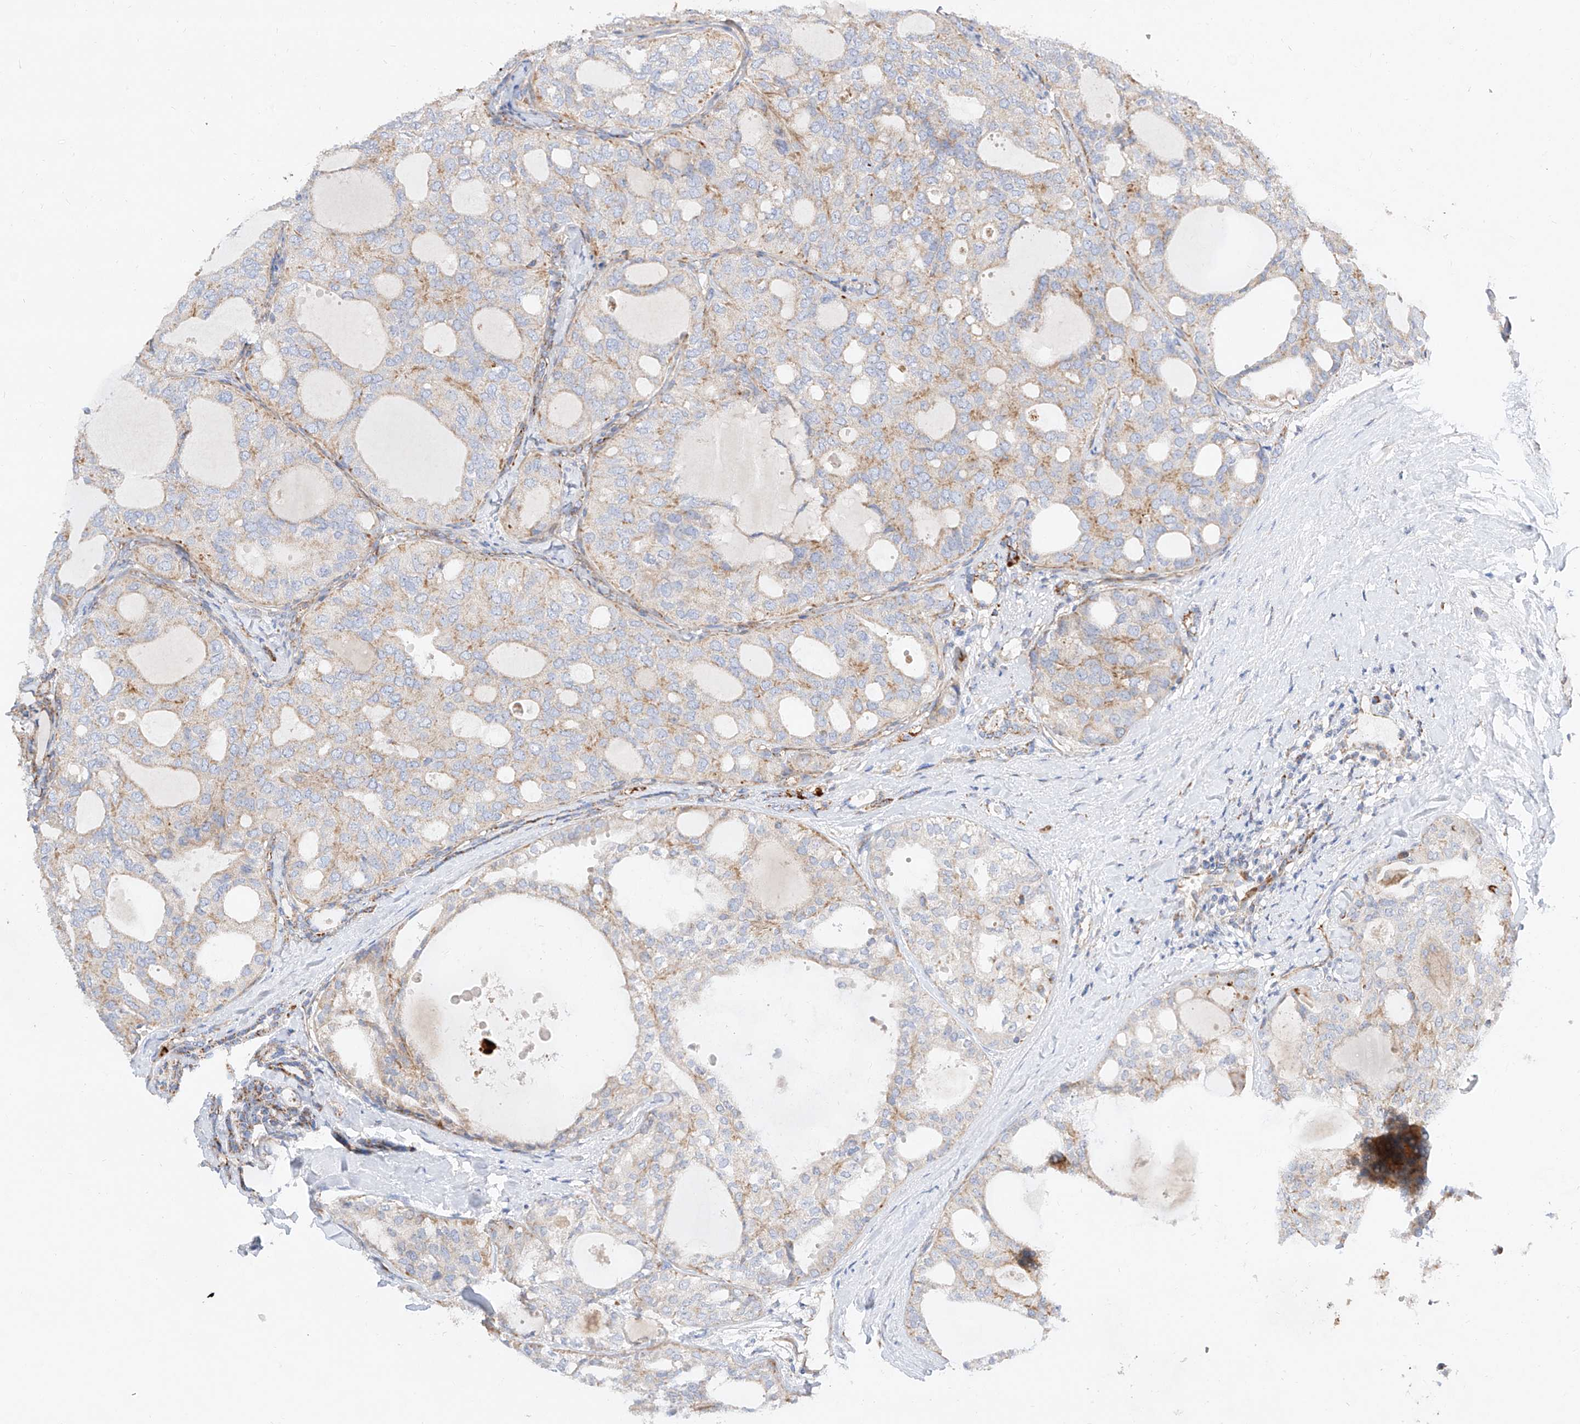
{"staining": {"intensity": "moderate", "quantity": "25%-75%", "location": "cytoplasmic/membranous"}, "tissue": "thyroid cancer", "cell_type": "Tumor cells", "image_type": "cancer", "snomed": [{"axis": "morphology", "description": "Follicular adenoma carcinoma, NOS"}, {"axis": "topography", "description": "Thyroid gland"}], "caption": "This is a histology image of immunohistochemistry staining of thyroid follicular adenoma carcinoma, which shows moderate staining in the cytoplasmic/membranous of tumor cells.", "gene": "CST9", "patient": {"sex": "male", "age": 75}}